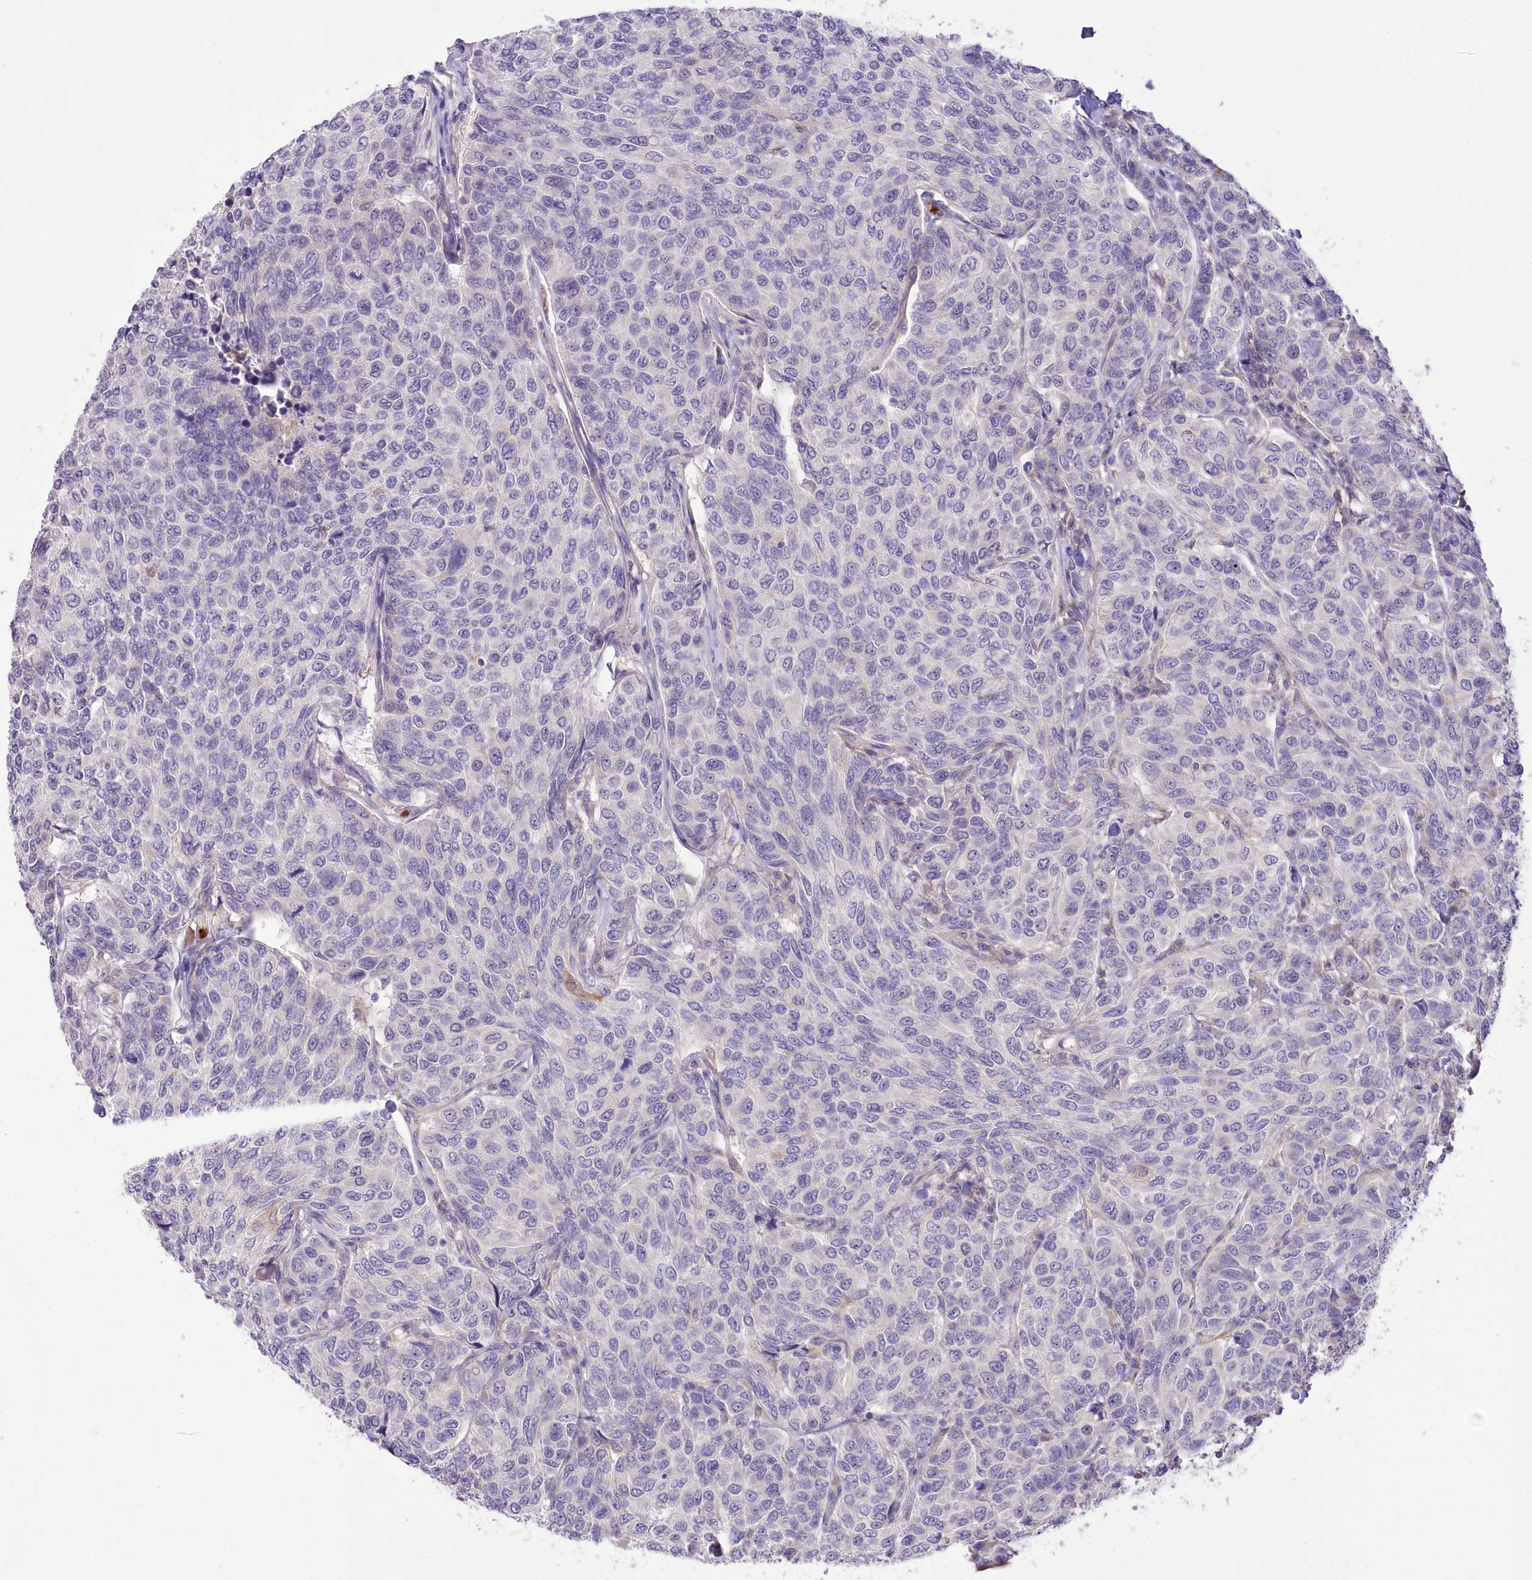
{"staining": {"intensity": "negative", "quantity": "none", "location": "none"}, "tissue": "breast cancer", "cell_type": "Tumor cells", "image_type": "cancer", "snomed": [{"axis": "morphology", "description": "Duct carcinoma"}, {"axis": "topography", "description": "Breast"}], "caption": "The photomicrograph displays no staining of tumor cells in infiltrating ductal carcinoma (breast).", "gene": "DPYD", "patient": {"sex": "female", "age": 55}}